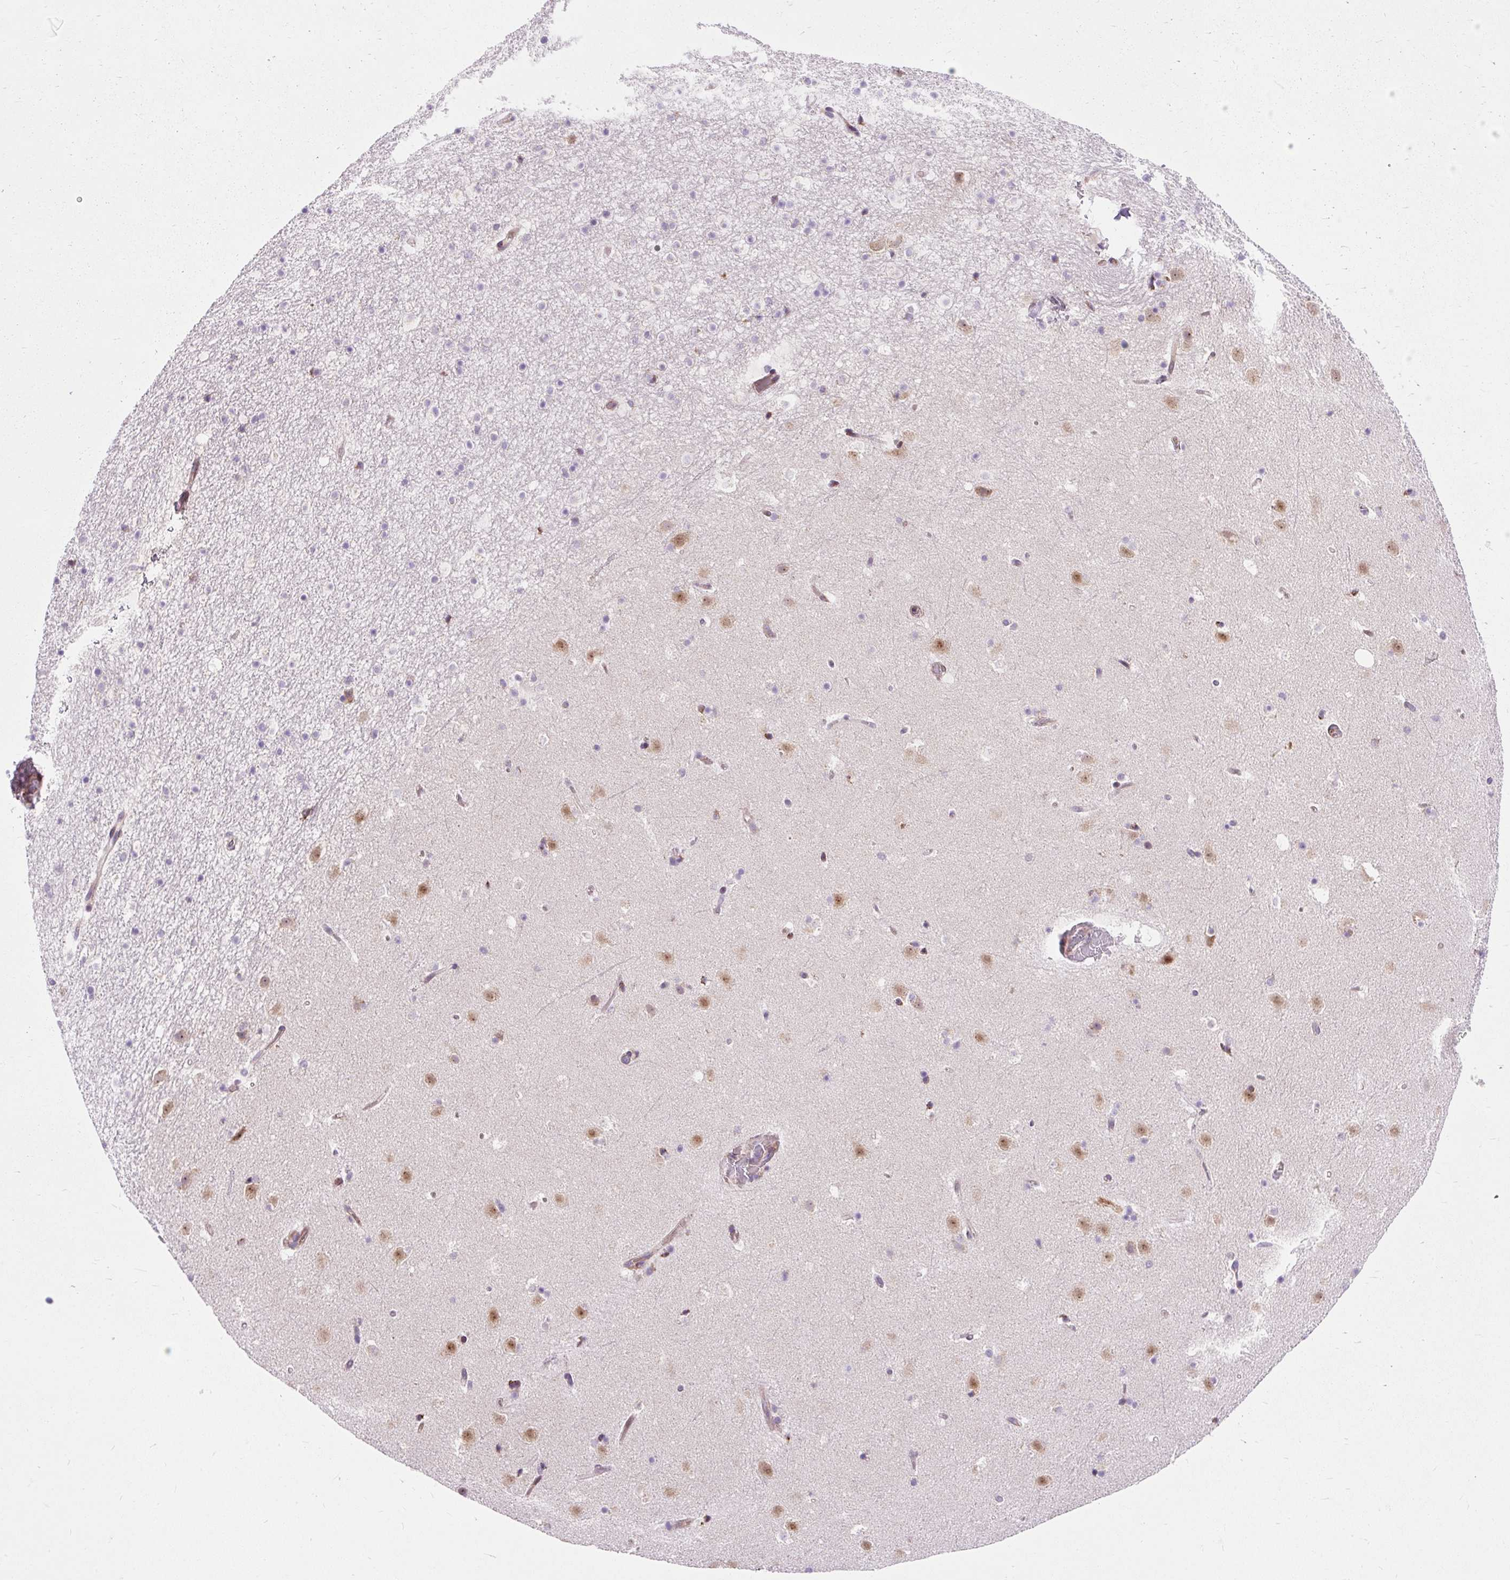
{"staining": {"intensity": "moderate", "quantity": "<25%", "location": "cytoplasmic/membranous"}, "tissue": "caudate", "cell_type": "Glial cells", "image_type": "normal", "snomed": [{"axis": "morphology", "description": "Normal tissue, NOS"}, {"axis": "topography", "description": "Lateral ventricle wall"}], "caption": "Immunohistochemical staining of normal human caudate demonstrates low levels of moderate cytoplasmic/membranous positivity in approximately <25% of glial cells. (IHC, brightfield microscopy, high magnification).", "gene": "CISD3", "patient": {"sex": "male", "age": 37}}